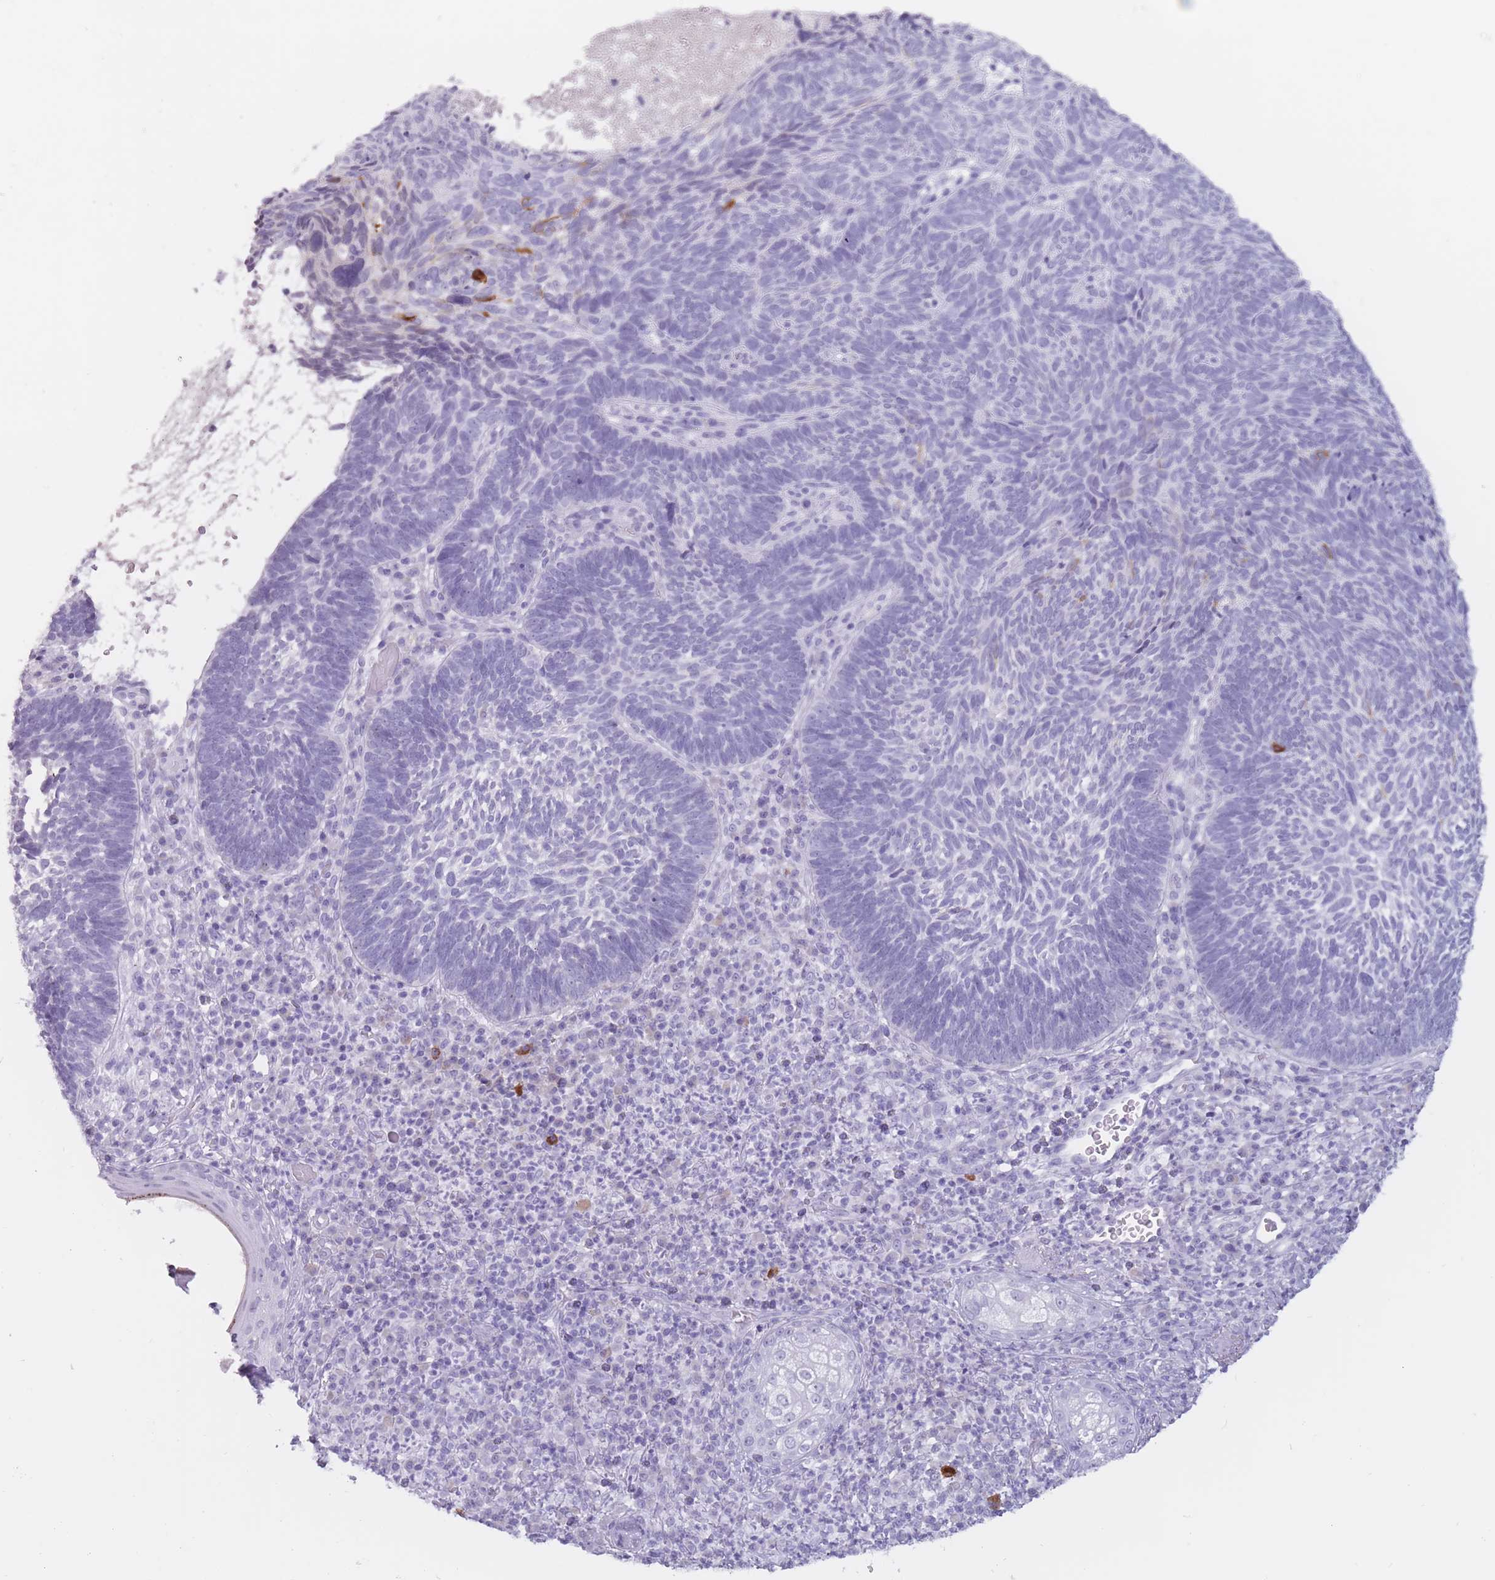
{"staining": {"intensity": "negative", "quantity": "none", "location": "none"}, "tissue": "skin cancer", "cell_type": "Tumor cells", "image_type": "cancer", "snomed": [{"axis": "morphology", "description": "Basal cell carcinoma"}, {"axis": "topography", "description": "Skin"}], "caption": "A high-resolution photomicrograph shows immunohistochemistry (IHC) staining of basal cell carcinoma (skin), which exhibits no significant positivity in tumor cells.", "gene": "PNMA3", "patient": {"sex": "male", "age": 88}}